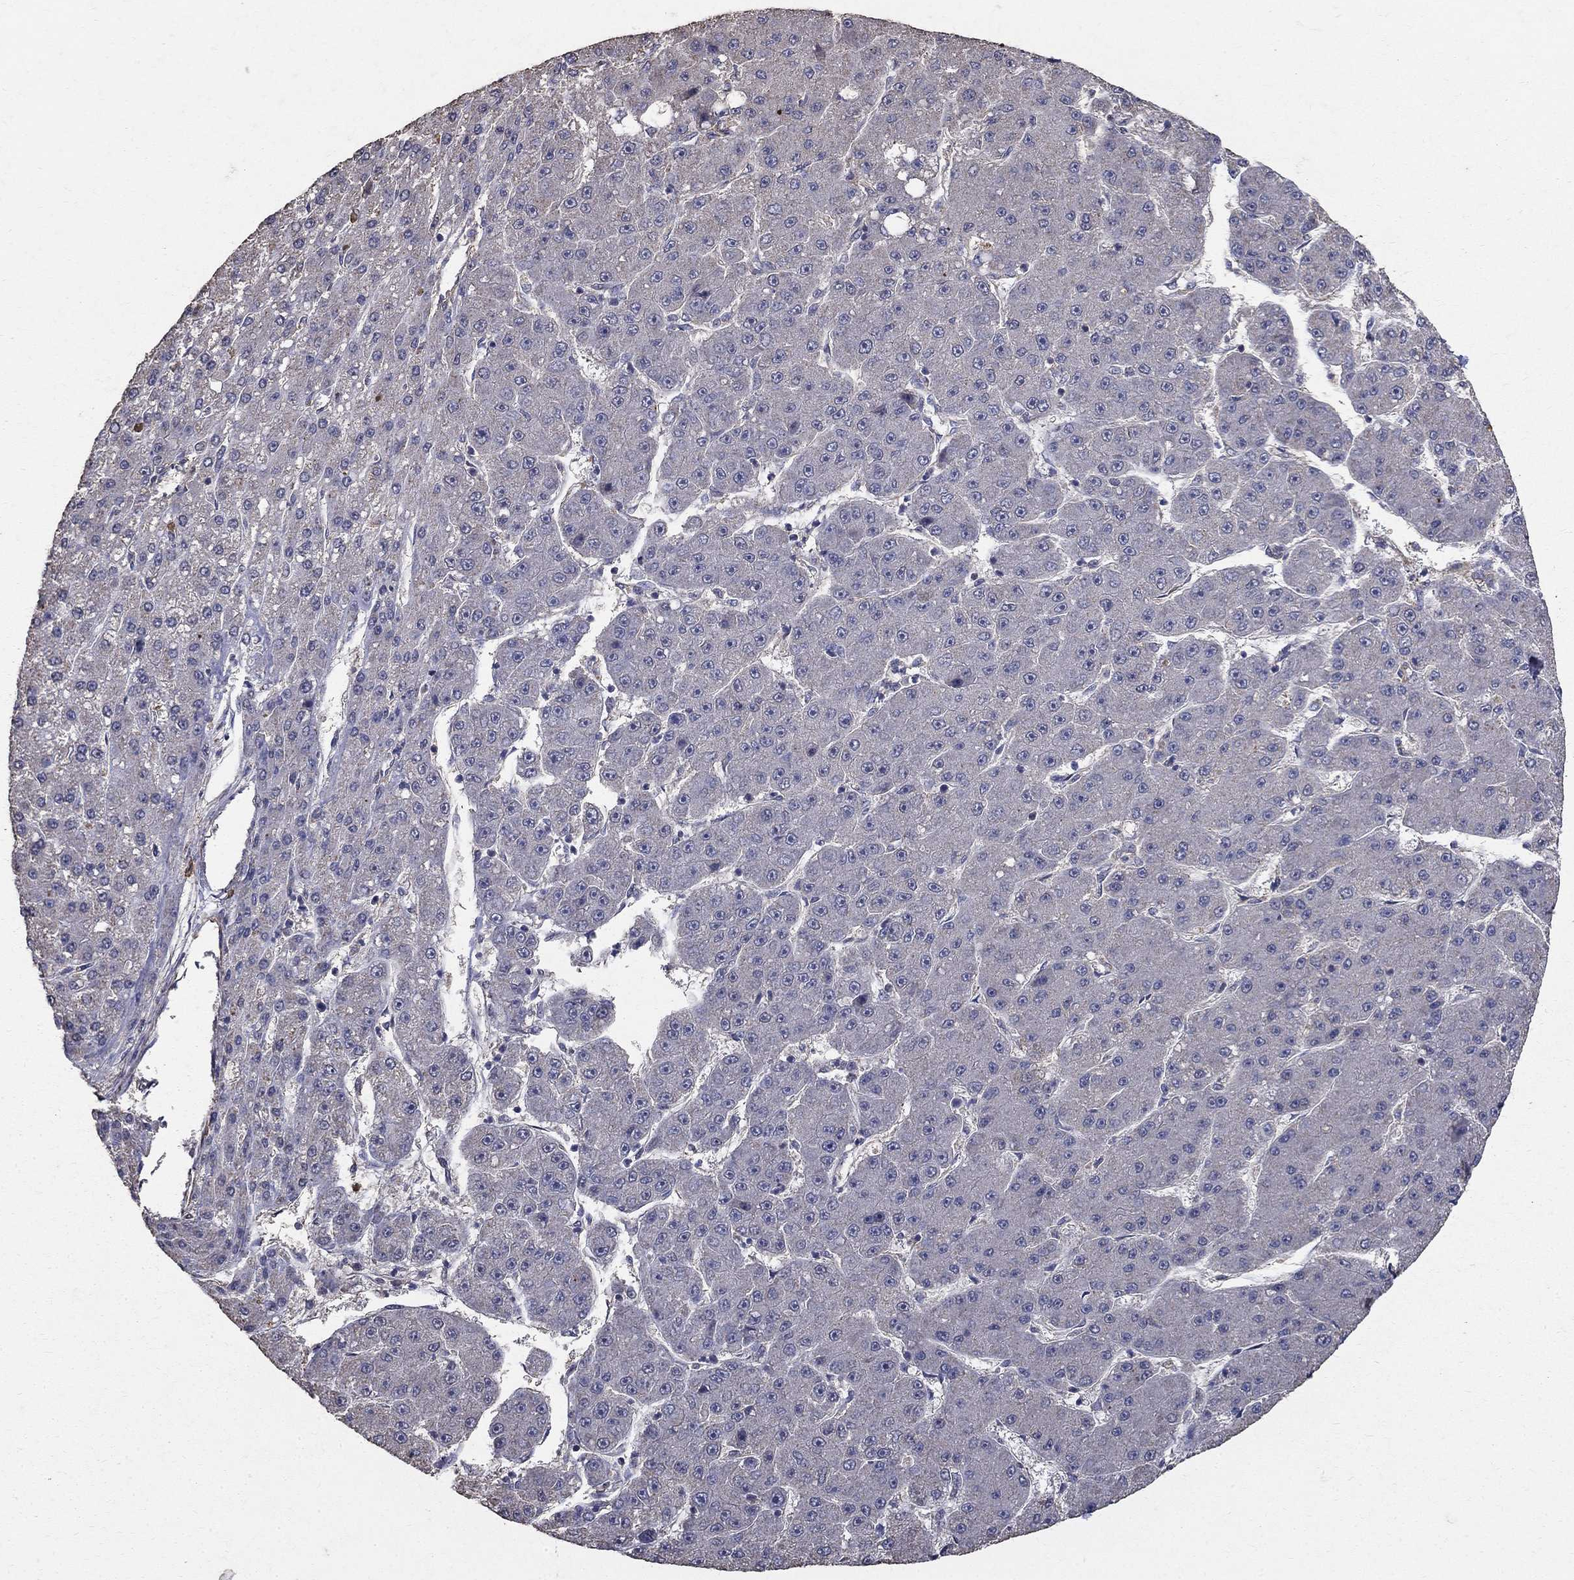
{"staining": {"intensity": "negative", "quantity": "none", "location": "none"}, "tissue": "liver cancer", "cell_type": "Tumor cells", "image_type": "cancer", "snomed": [{"axis": "morphology", "description": "Carcinoma, Hepatocellular, NOS"}, {"axis": "topography", "description": "Liver"}], "caption": "High magnification brightfield microscopy of hepatocellular carcinoma (liver) stained with DAB (3,3'-diaminobenzidine) (brown) and counterstained with hematoxylin (blue): tumor cells show no significant expression.", "gene": "MPP2", "patient": {"sex": "male", "age": 67}}